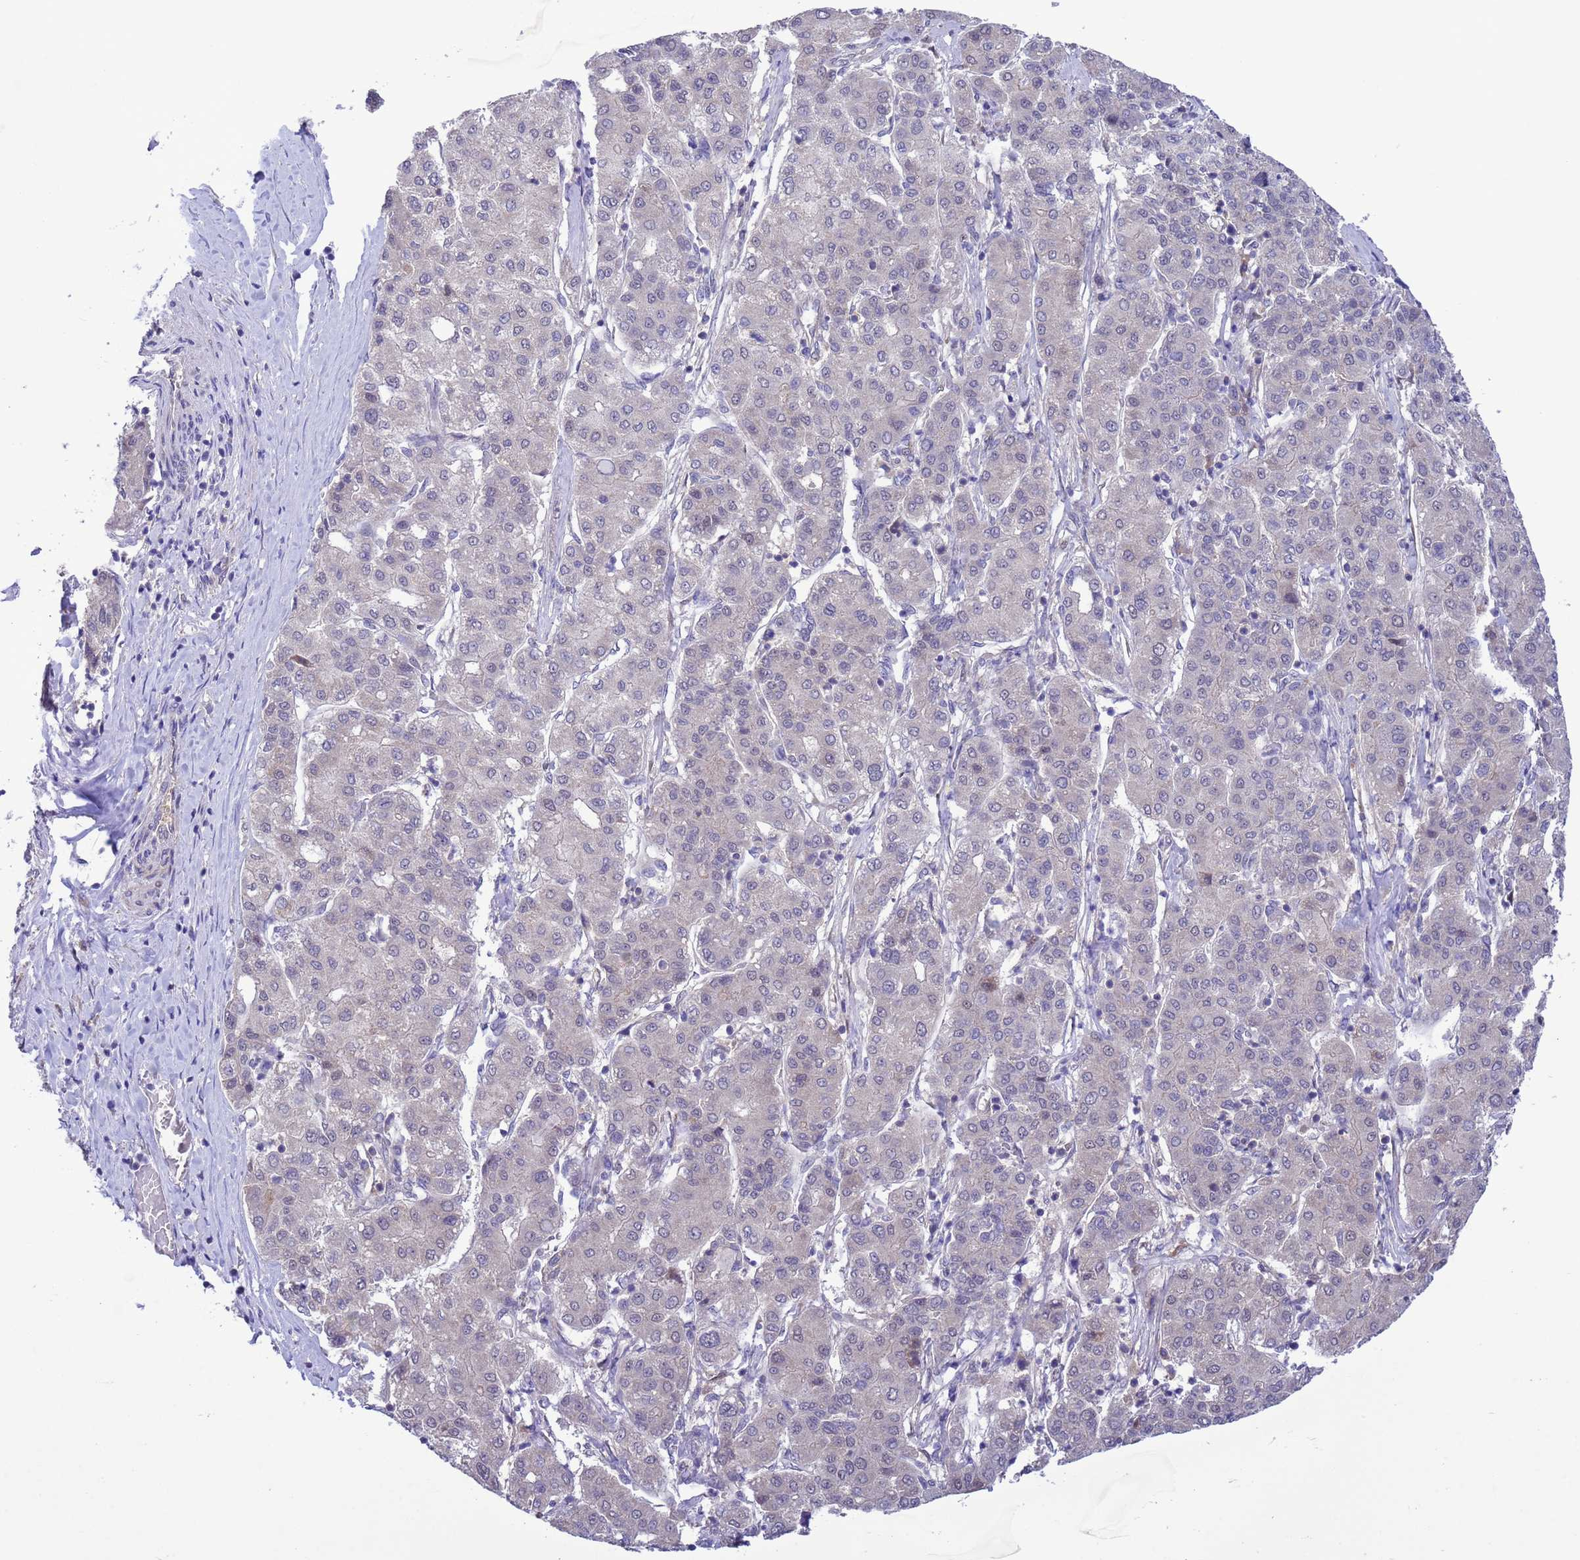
{"staining": {"intensity": "negative", "quantity": "none", "location": "none"}, "tissue": "liver cancer", "cell_type": "Tumor cells", "image_type": "cancer", "snomed": [{"axis": "morphology", "description": "Carcinoma, Hepatocellular, NOS"}, {"axis": "topography", "description": "Liver"}], "caption": "Immunohistochemistry histopathology image of human liver cancer stained for a protein (brown), which reveals no positivity in tumor cells.", "gene": "ZNF461", "patient": {"sex": "male", "age": 65}}